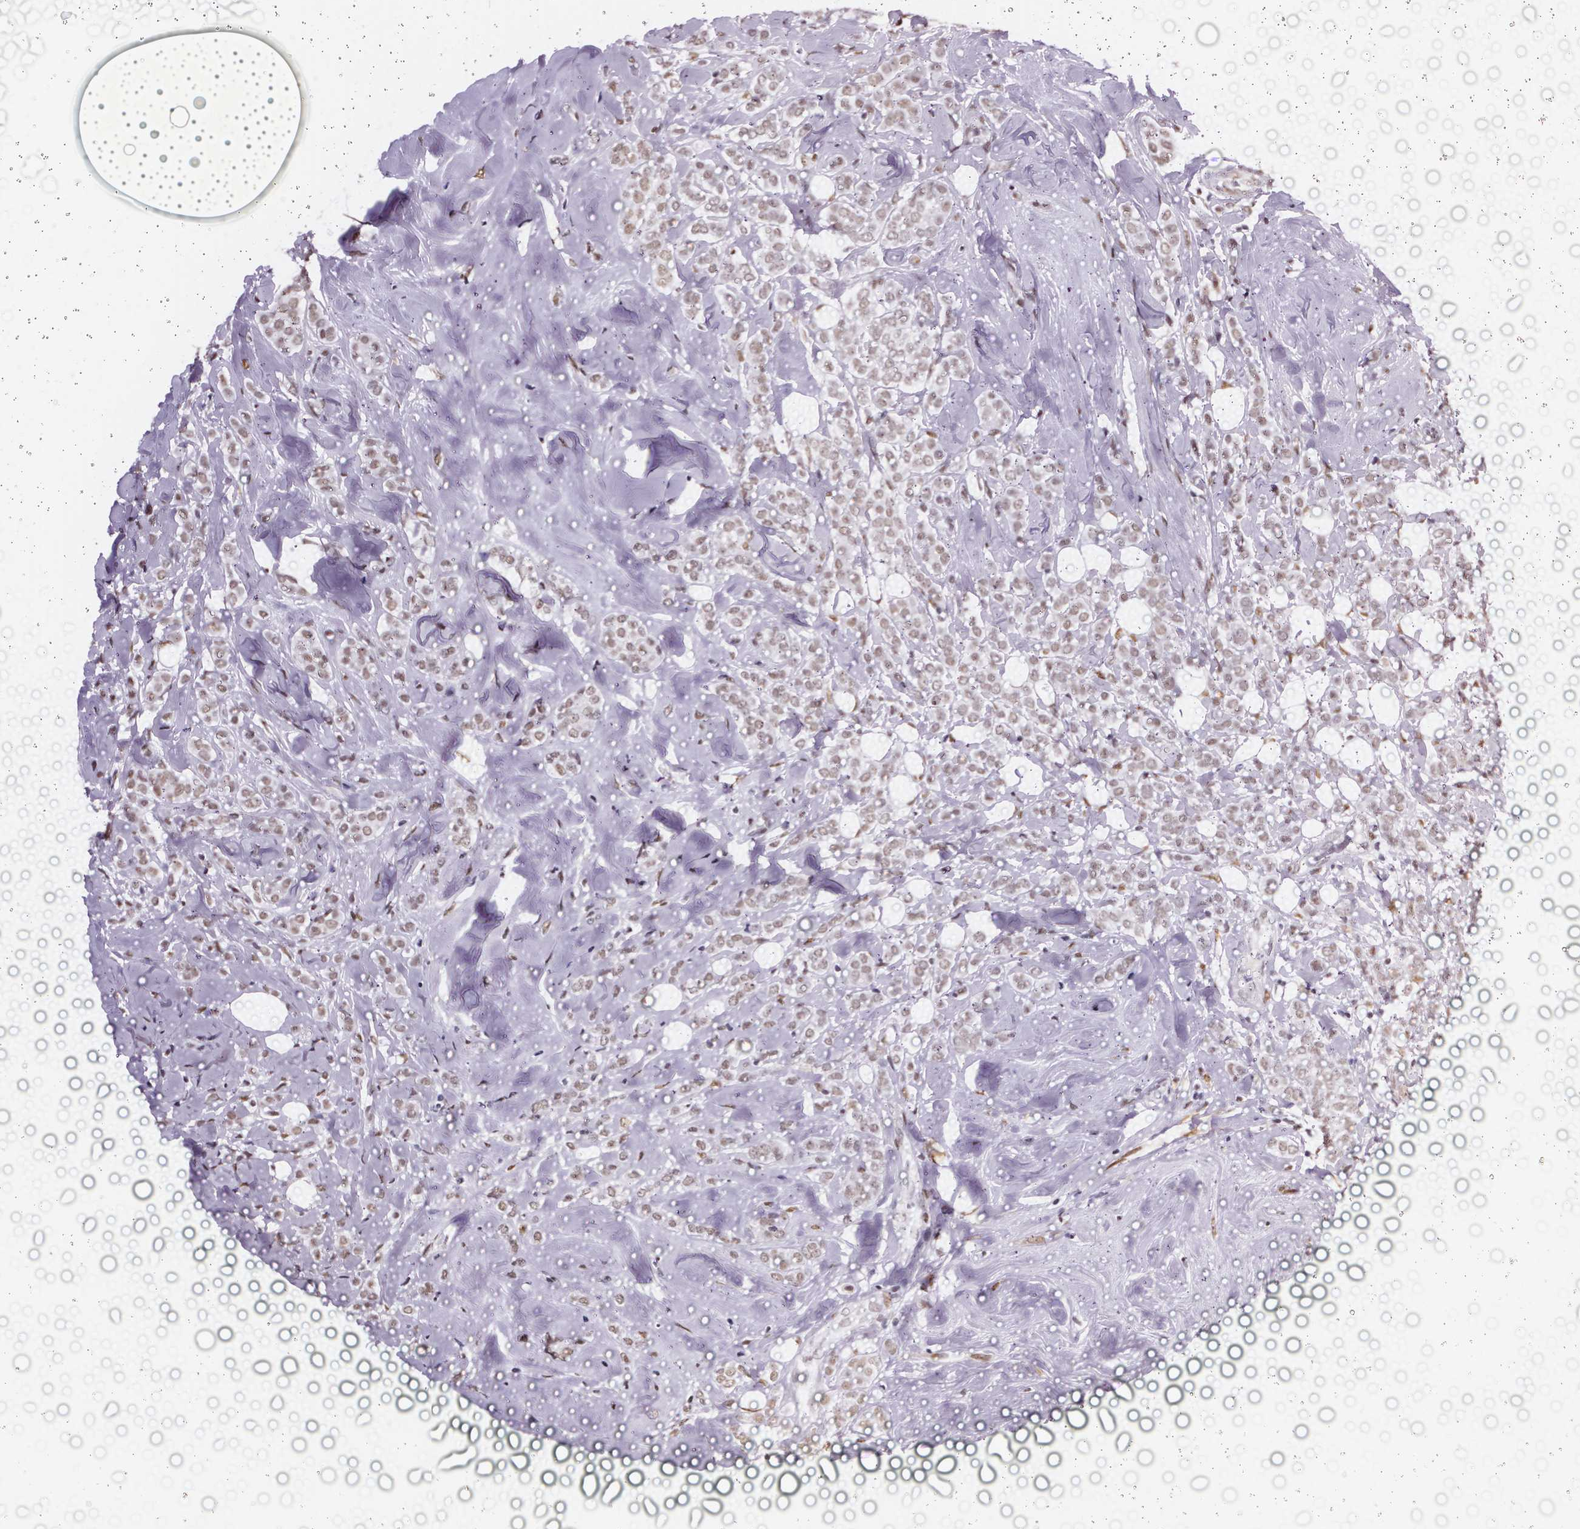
{"staining": {"intensity": "weak", "quantity": ">75%", "location": "cytoplasmic/membranous"}, "tissue": "breast cancer", "cell_type": "Tumor cells", "image_type": "cancer", "snomed": [{"axis": "morphology", "description": "Lobular carcinoma"}, {"axis": "topography", "description": "Breast"}], "caption": "This histopathology image displays immunohistochemistry (IHC) staining of breast cancer (lobular carcinoma), with low weak cytoplasmic/membranous staining in about >75% of tumor cells.", "gene": "GP6", "patient": {"sex": "female", "age": 49}}